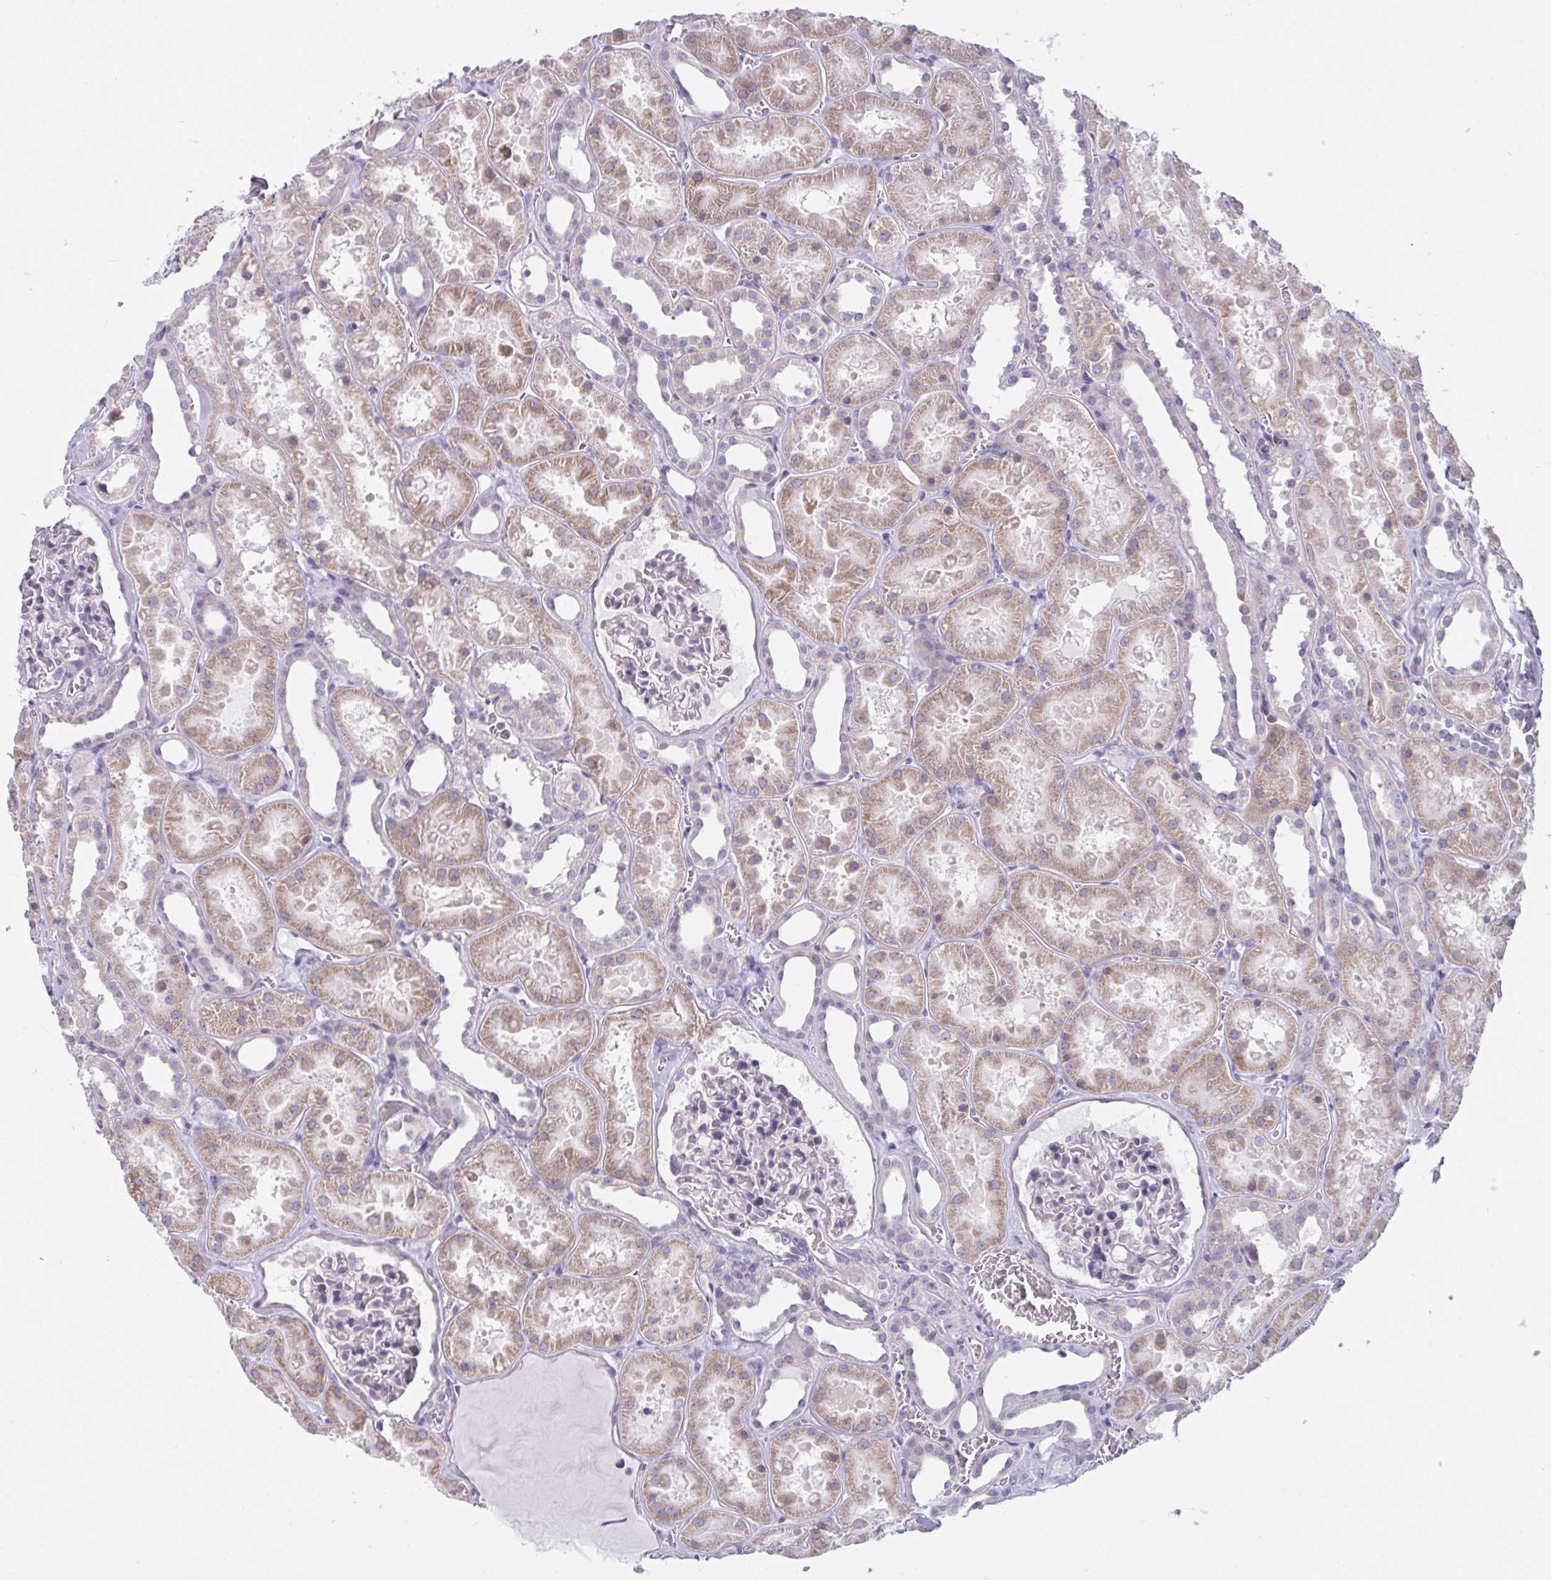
{"staining": {"intensity": "negative", "quantity": "none", "location": "none"}, "tissue": "kidney", "cell_type": "Cells in glomeruli", "image_type": "normal", "snomed": [{"axis": "morphology", "description": "Normal tissue, NOS"}, {"axis": "topography", "description": "Kidney"}], "caption": "The histopathology image reveals no staining of cells in glomeruli in benign kidney. (Stains: DAB (3,3'-diaminobenzidine) immunohistochemistry (IHC) with hematoxylin counter stain, Microscopy: brightfield microscopy at high magnification).", "gene": "TANK", "patient": {"sex": "female", "age": 41}}